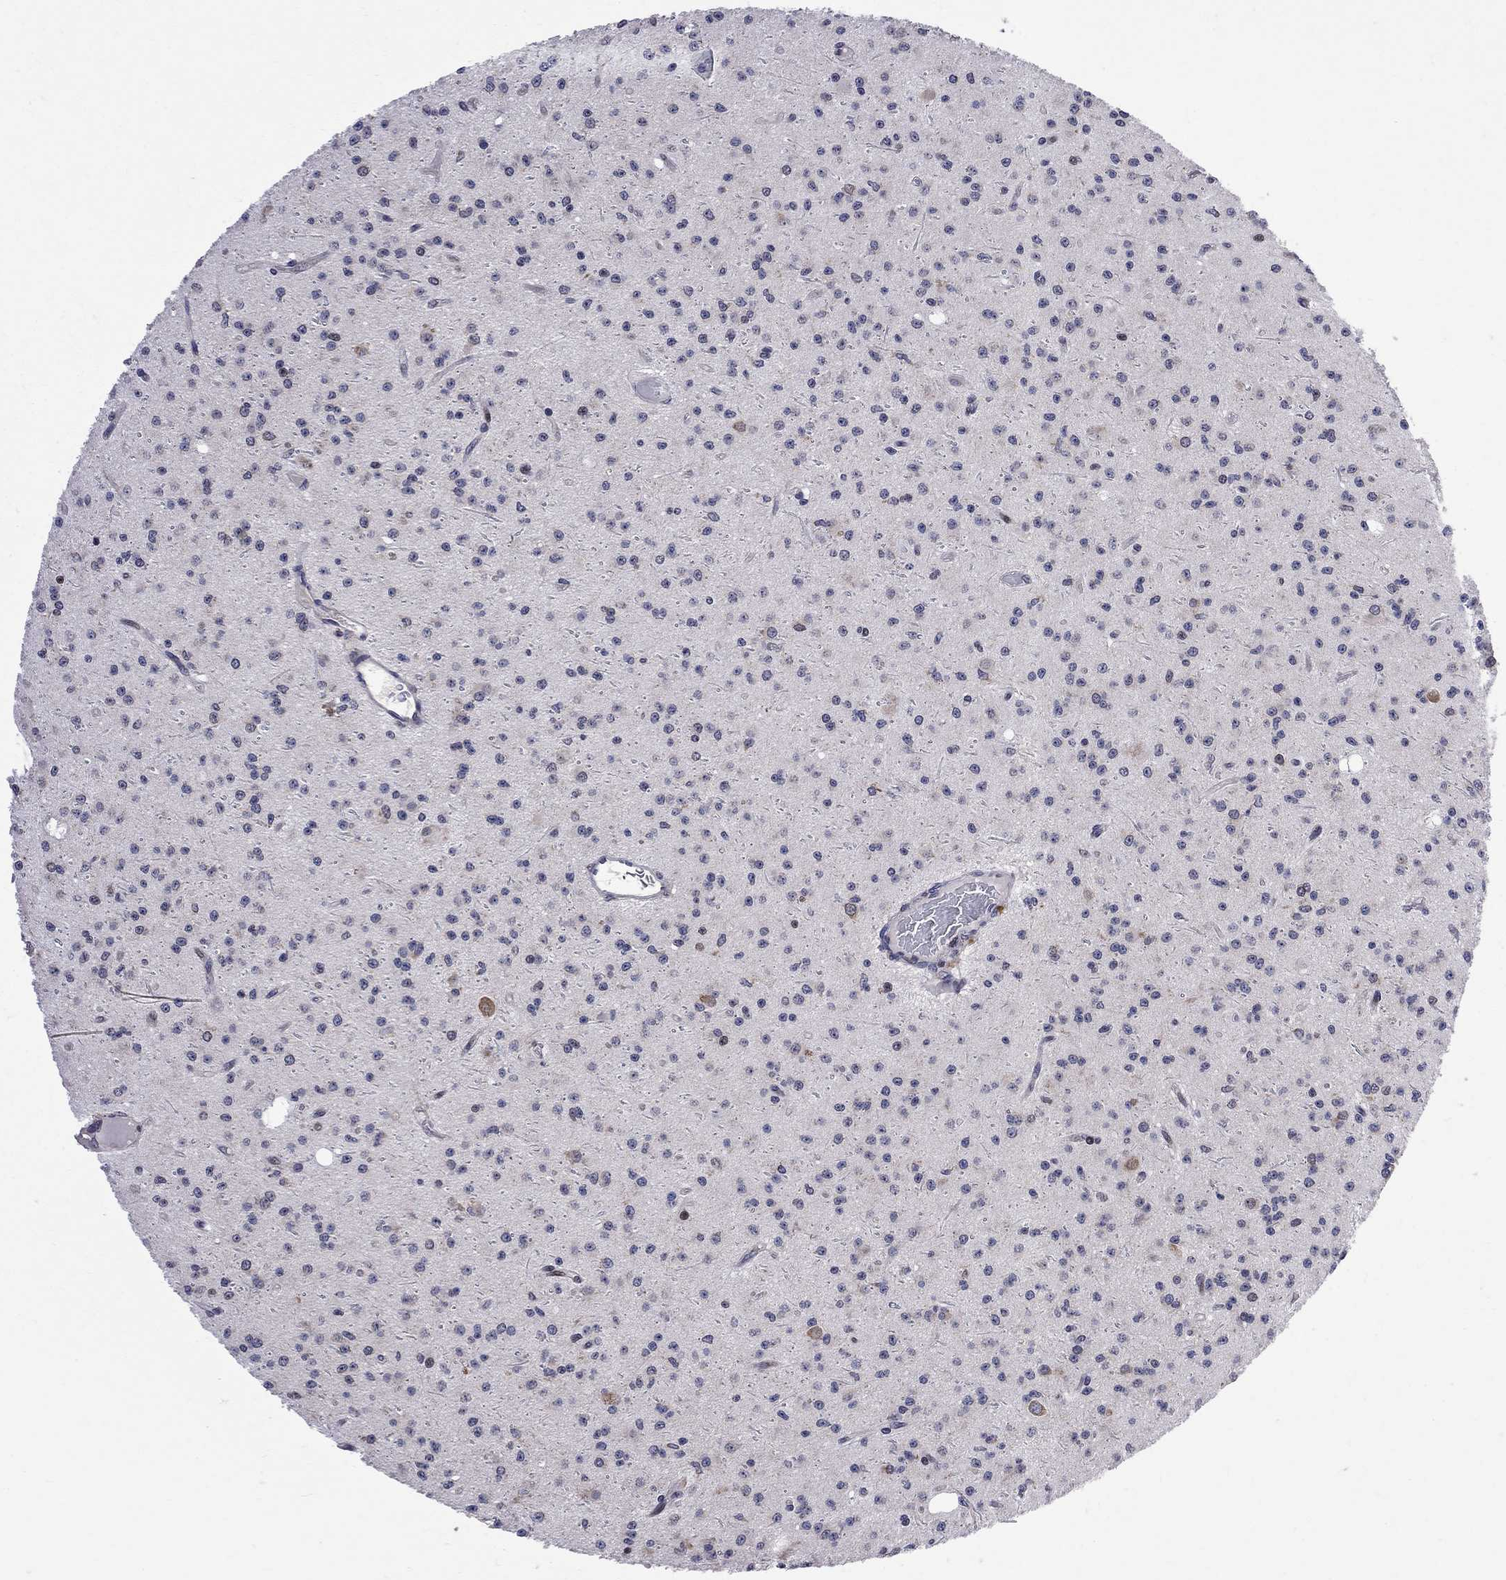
{"staining": {"intensity": "negative", "quantity": "none", "location": "none"}, "tissue": "glioma", "cell_type": "Tumor cells", "image_type": "cancer", "snomed": [{"axis": "morphology", "description": "Glioma, malignant, Low grade"}, {"axis": "topography", "description": "Brain"}], "caption": "Immunohistochemistry (IHC) histopathology image of neoplastic tissue: human malignant glioma (low-grade) stained with DAB (3,3'-diaminobenzidine) exhibits no significant protein staining in tumor cells.", "gene": "CNOT11", "patient": {"sex": "male", "age": 27}}